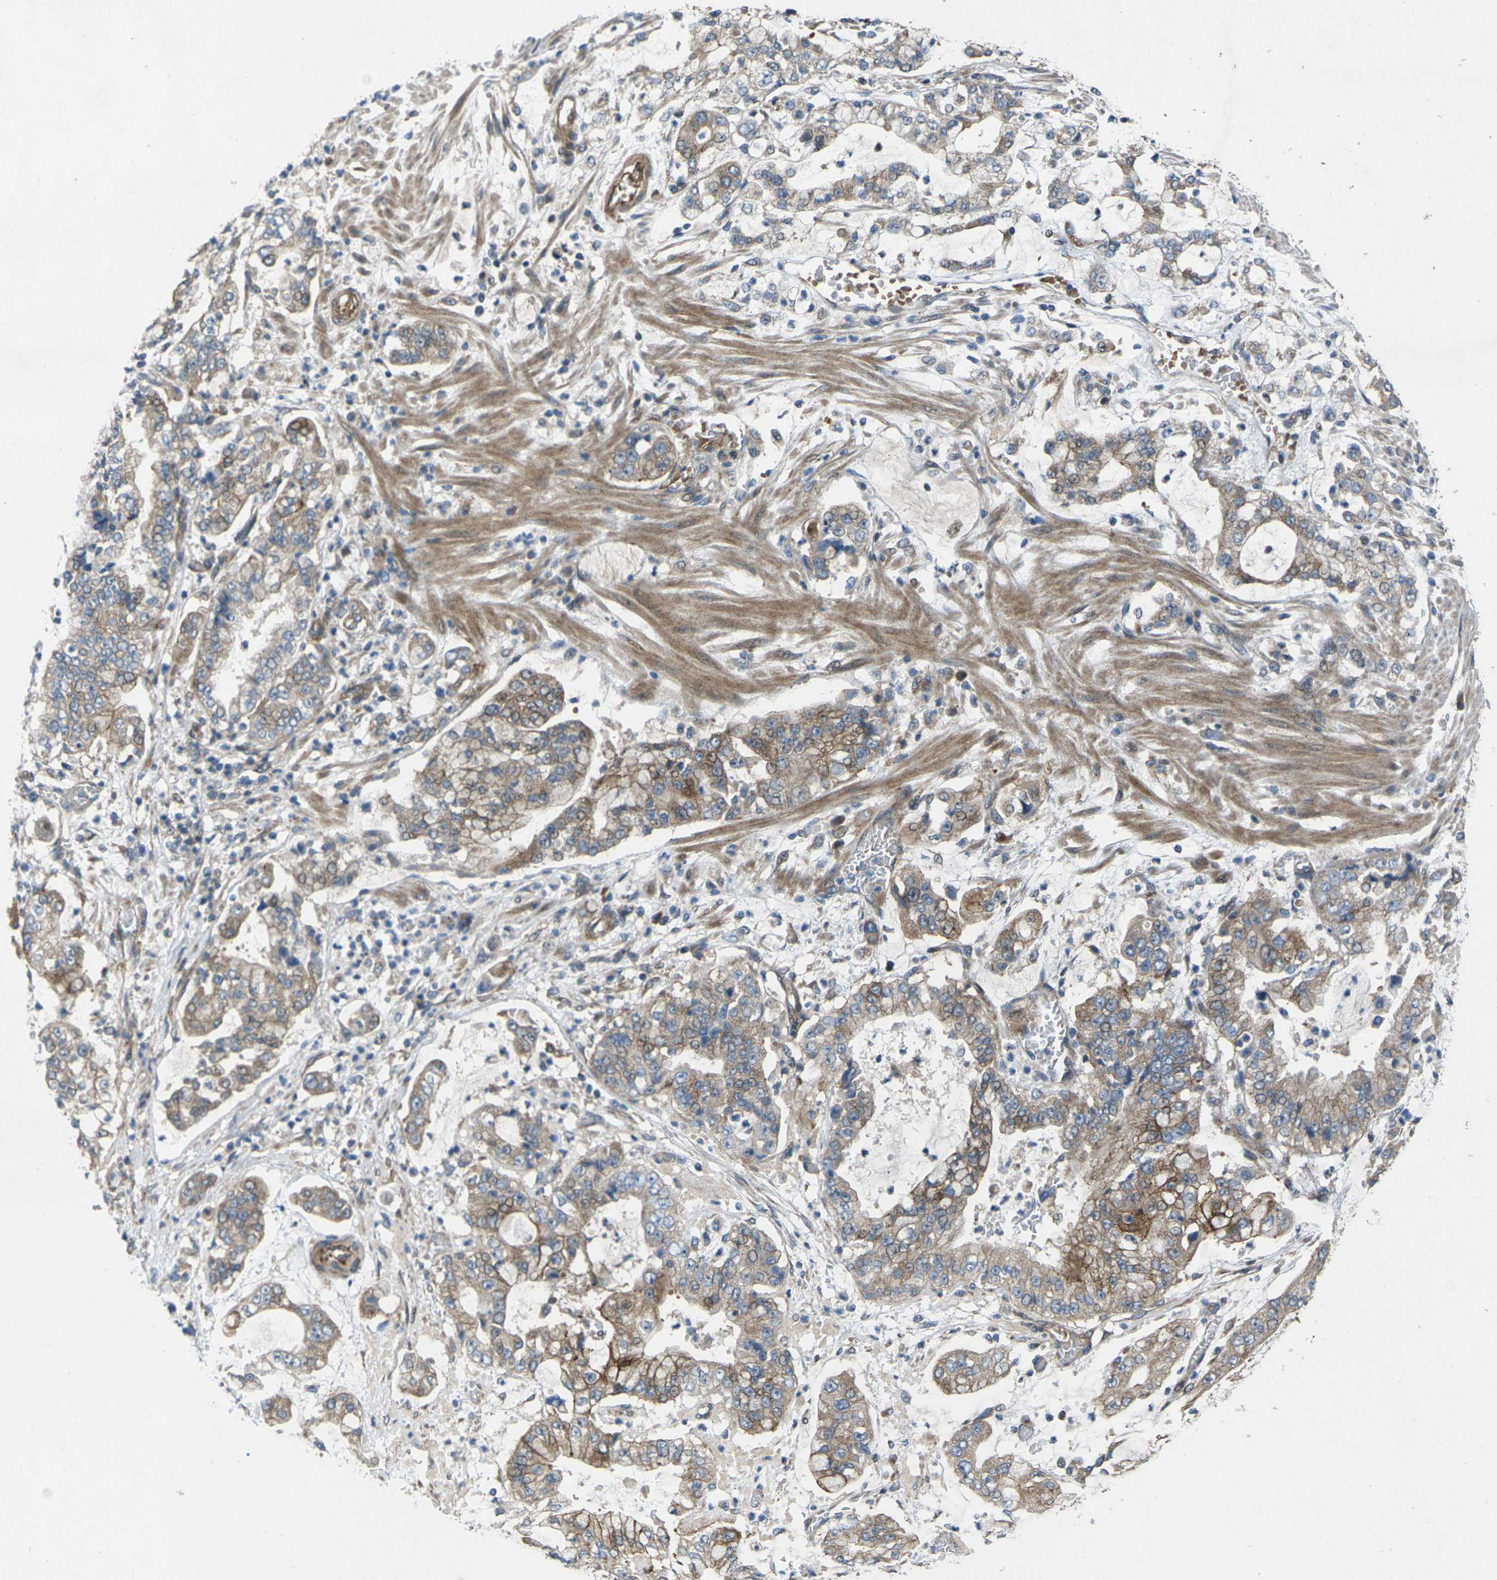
{"staining": {"intensity": "moderate", "quantity": ">75%", "location": "cytoplasmic/membranous"}, "tissue": "stomach cancer", "cell_type": "Tumor cells", "image_type": "cancer", "snomed": [{"axis": "morphology", "description": "Adenocarcinoma, NOS"}, {"axis": "topography", "description": "Stomach"}], "caption": "Immunohistochemistry (IHC) of adenocarcinoma (stomach) displays medium levels of moderate cytoplasmic/membranous staining in about >75% of tumor cells.", "gene": "EDNRA", "patient": {"sex": "male", "age": 76}}